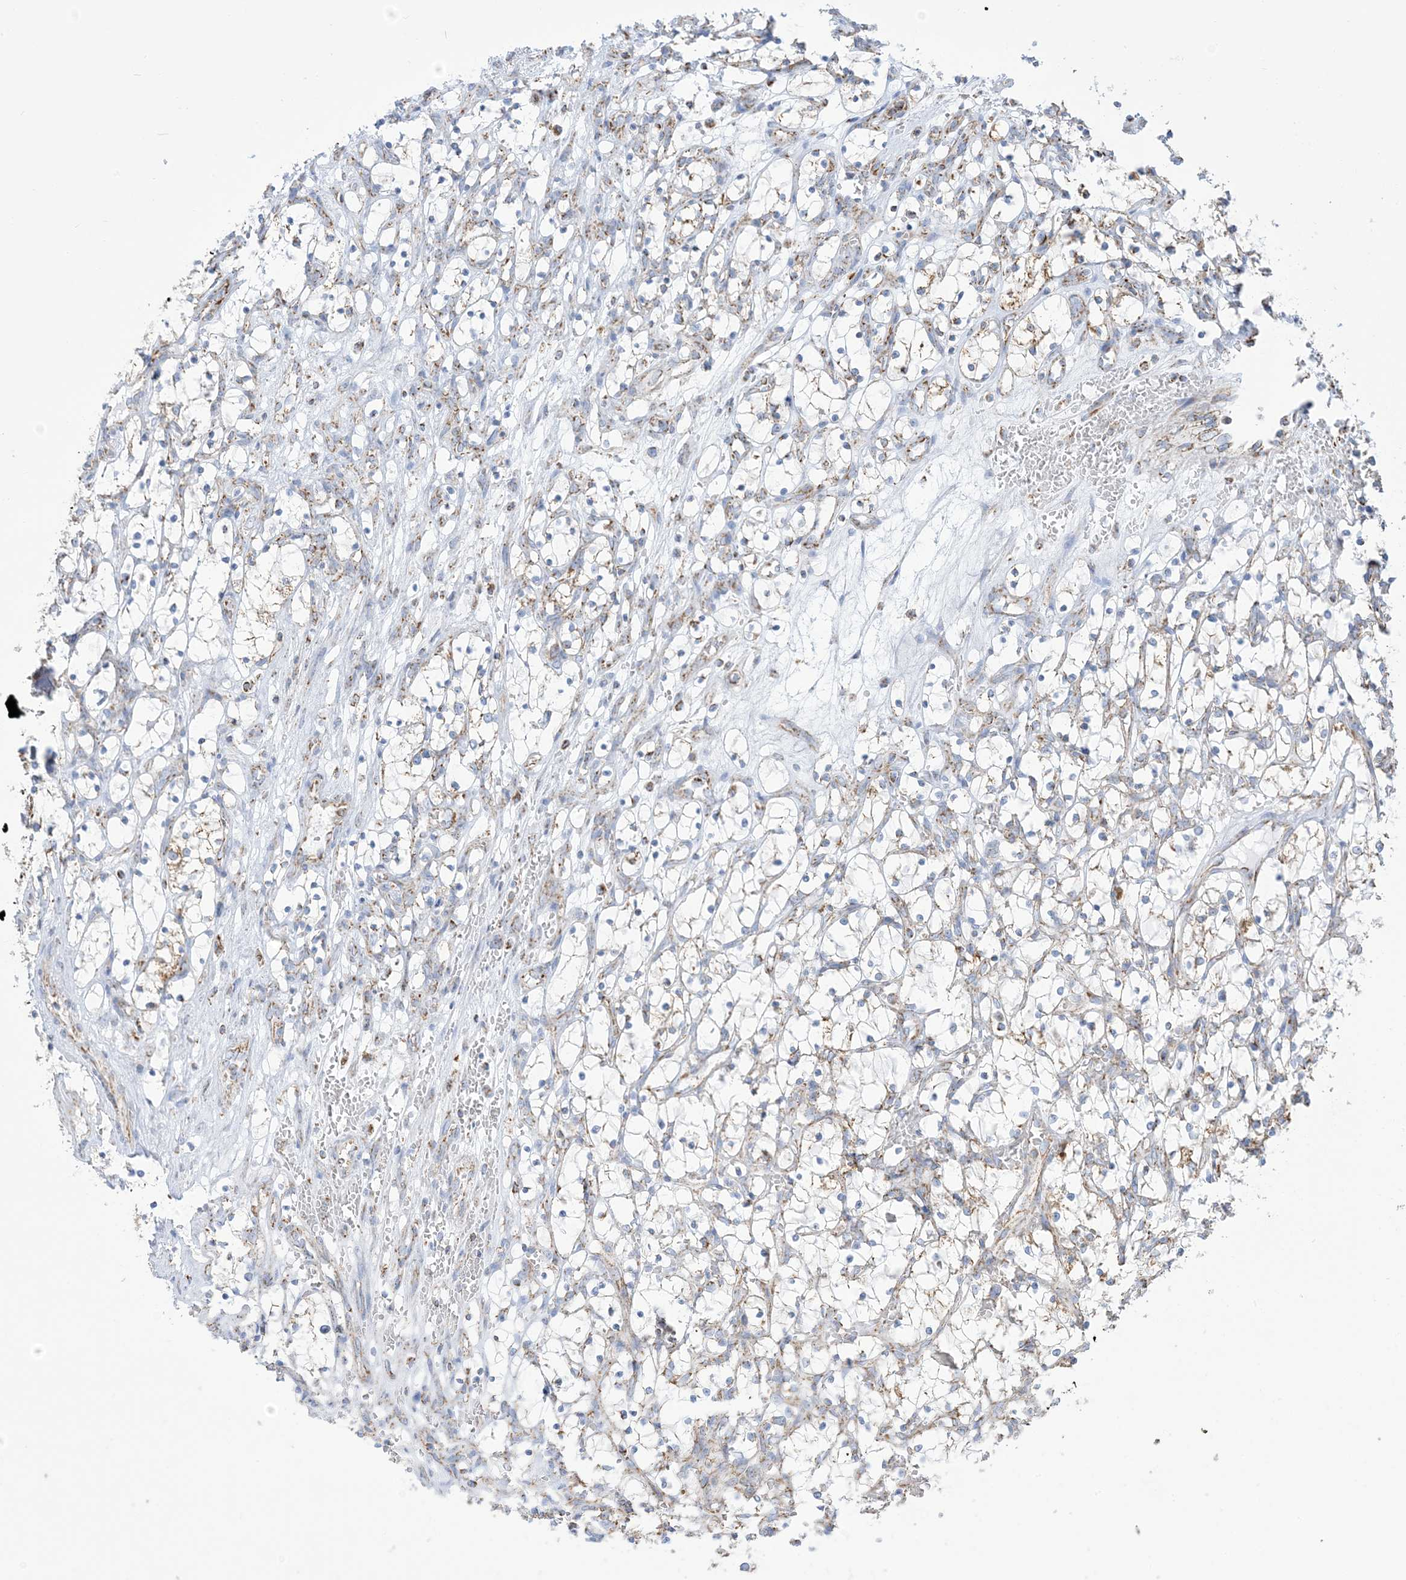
{"staining": {"intensity": "weak", "quantity": "<25%", "location": "cytoplasmic/membranous"}, "tissue": "renal cancer", "cell_type": "Tumor cells", "image_type": "cancer", "snomed": [{"axis": "morphology", "description": "Adenocarcinoma, NOS"}, {"axis": "topography", "description": "Kidney"}], "caption": "Human renal adenocarcinoma stained for a protein using immunohistochemistry exhibits no expression in tumor cells.", "gene": "SAMM50", "patient": {"sex": "female", "age": 69}}